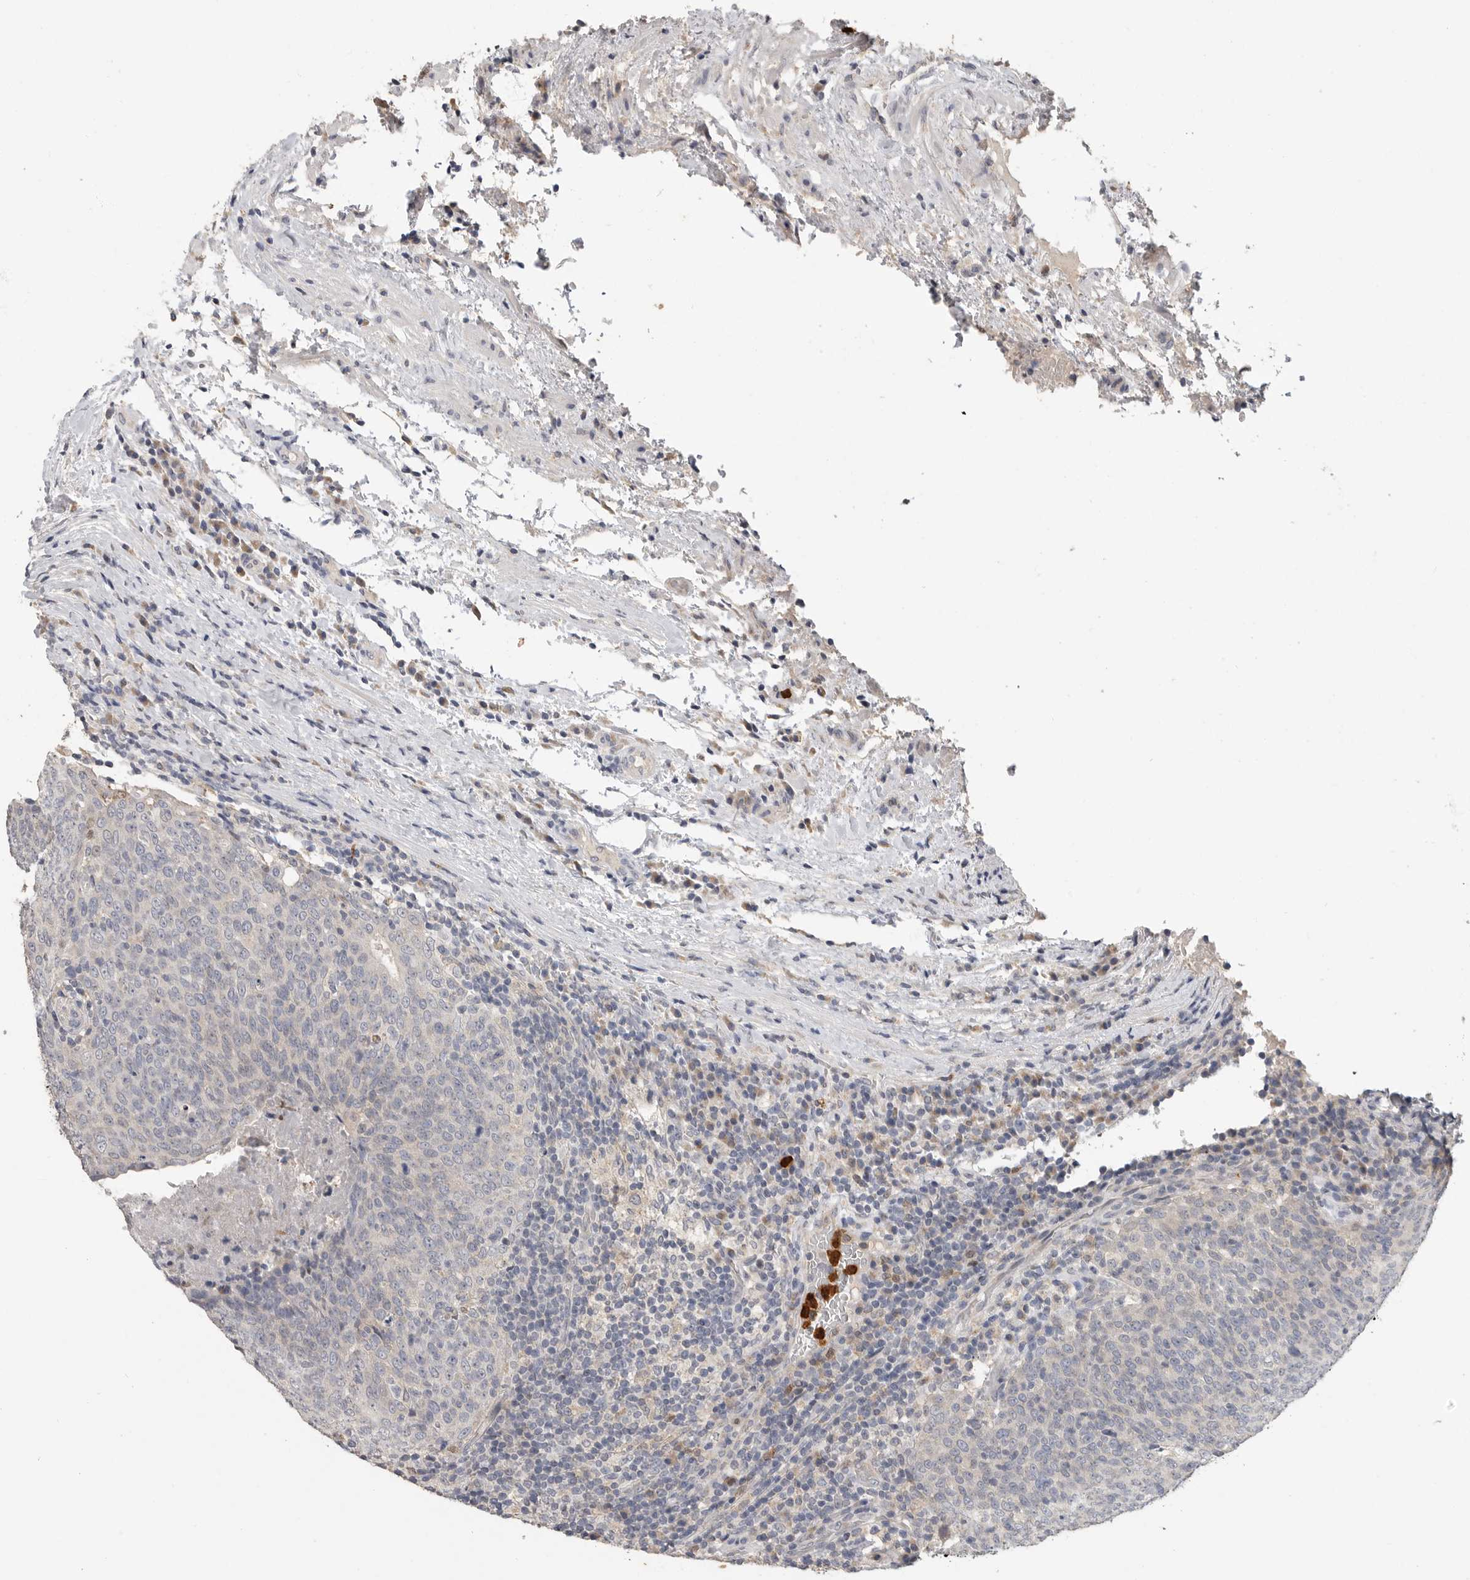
{"staining": {"intensity": "negative", "quantity": "none", "location": "none"}, "tissue": "head and neck cancer", "cell_type": "Tumor cells", "image_type": "cancer", "snomed": [{"axis": "morphology", "description": "Squamous cell carcinoma, NOS"}, {"axis": "morphology", "description": "Squamous cell carcinoma, metastatic, NOS"}, {"axis": "topography", "description": "Lymph node"}, {"axis": "topography", "description": "Head-Neck"}], "caption": "Immunohistochemistry (IHC) image of neoplastic tissue: head and neck cancer stained with DAB (3,3'-diaminobenzidine) demonstrates no significant protein positivity in tumor cells.", "gene": "LTBR", "patient": {"sex": "male", "age": 62}}